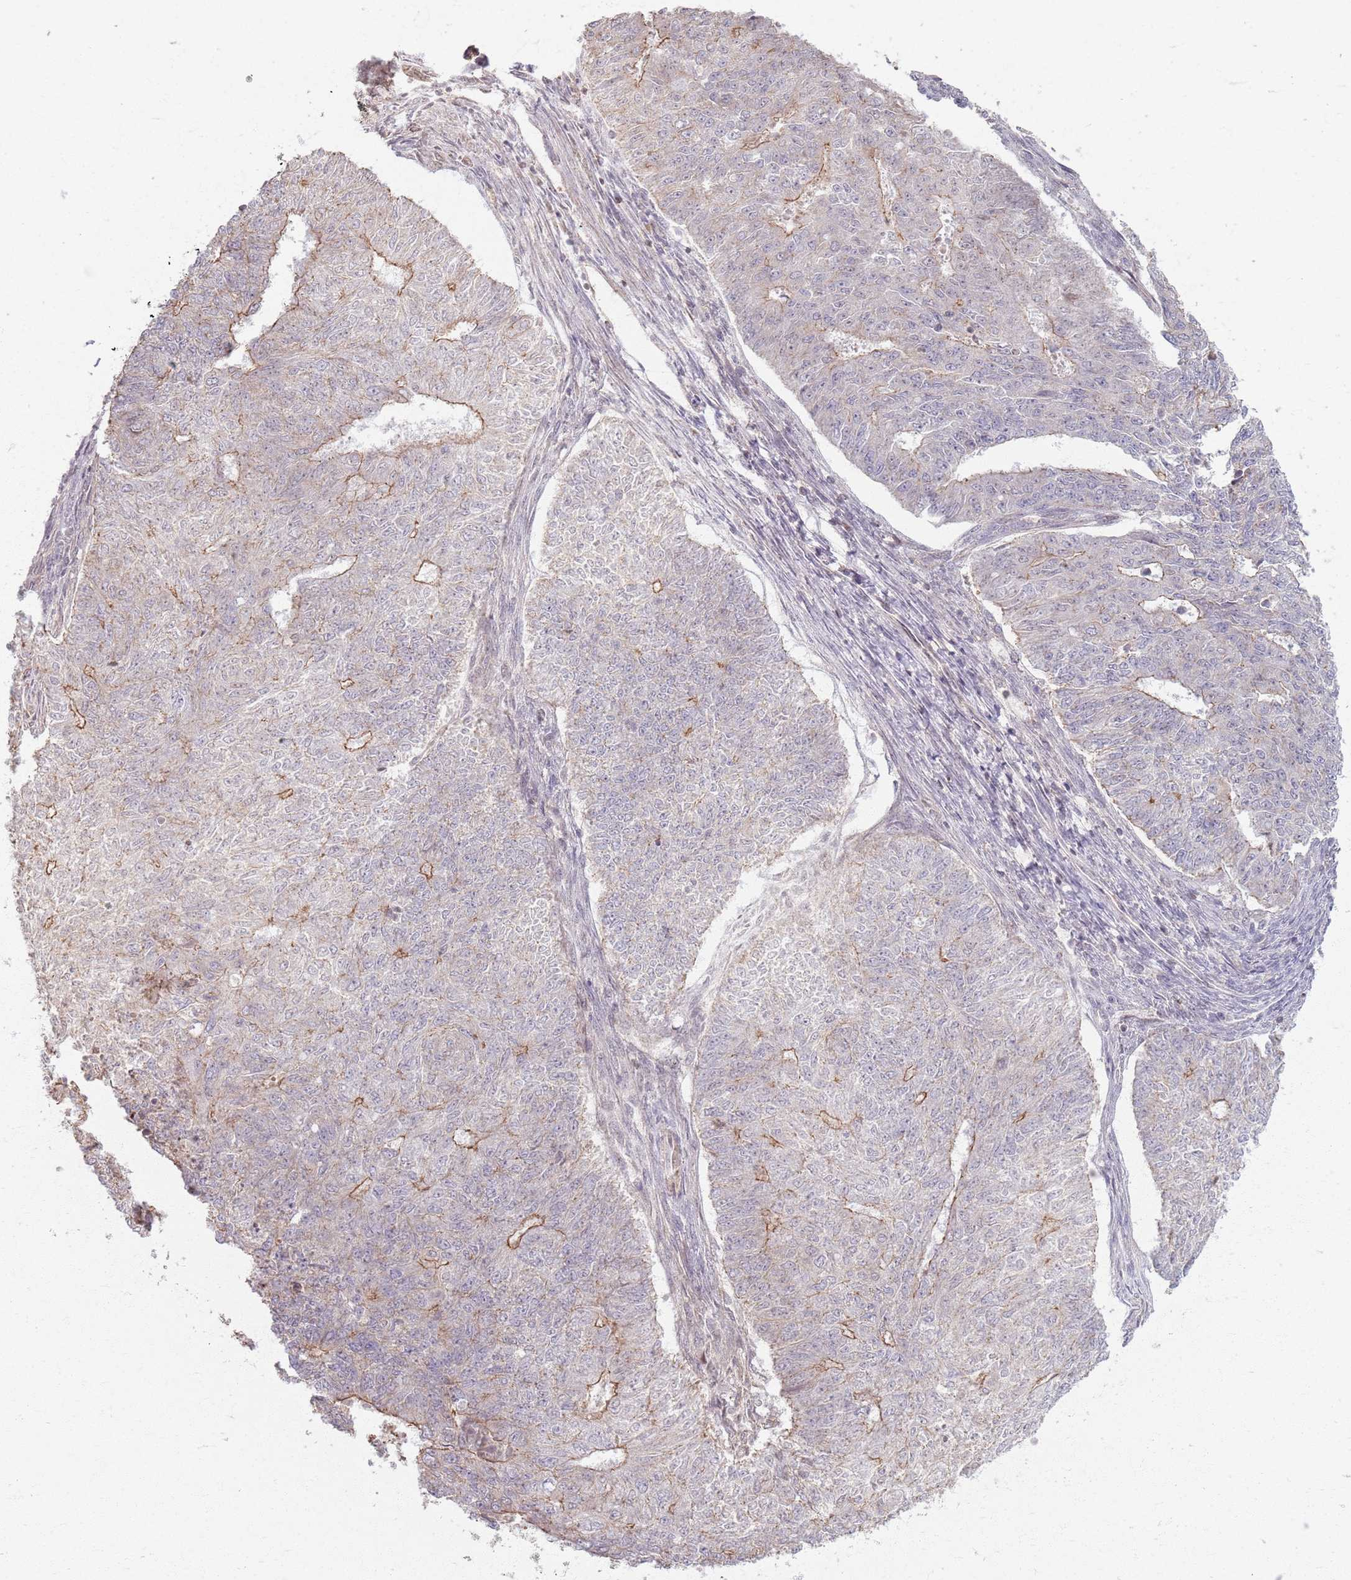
{"staining": {"intensity": "moderate", "quantity": "<25%", "location": "cytoplasmic/membranous"}, "tissue": "endometrial cancer", "cell_type": "Tumor cells", "image_type": "cancer", "snomed": [{"axis": "morphology", "description": "Adenocarcinoma, NOS"}, {"axis": "topography", "description": "Endometrium"}], "caption": "Immunohistochemistry micrograph of neoplastic tissue: endometrial cancer stained using immunohistochemistry (IHC) displays low levels of moderate protein expression localized specifically in the cytoplasmic/membranous of tumor cells, appearing as a cytoplasmic/membranous brown color.", "gene": "KCNA5", "patient": {"sex": "female", "age": 32}}